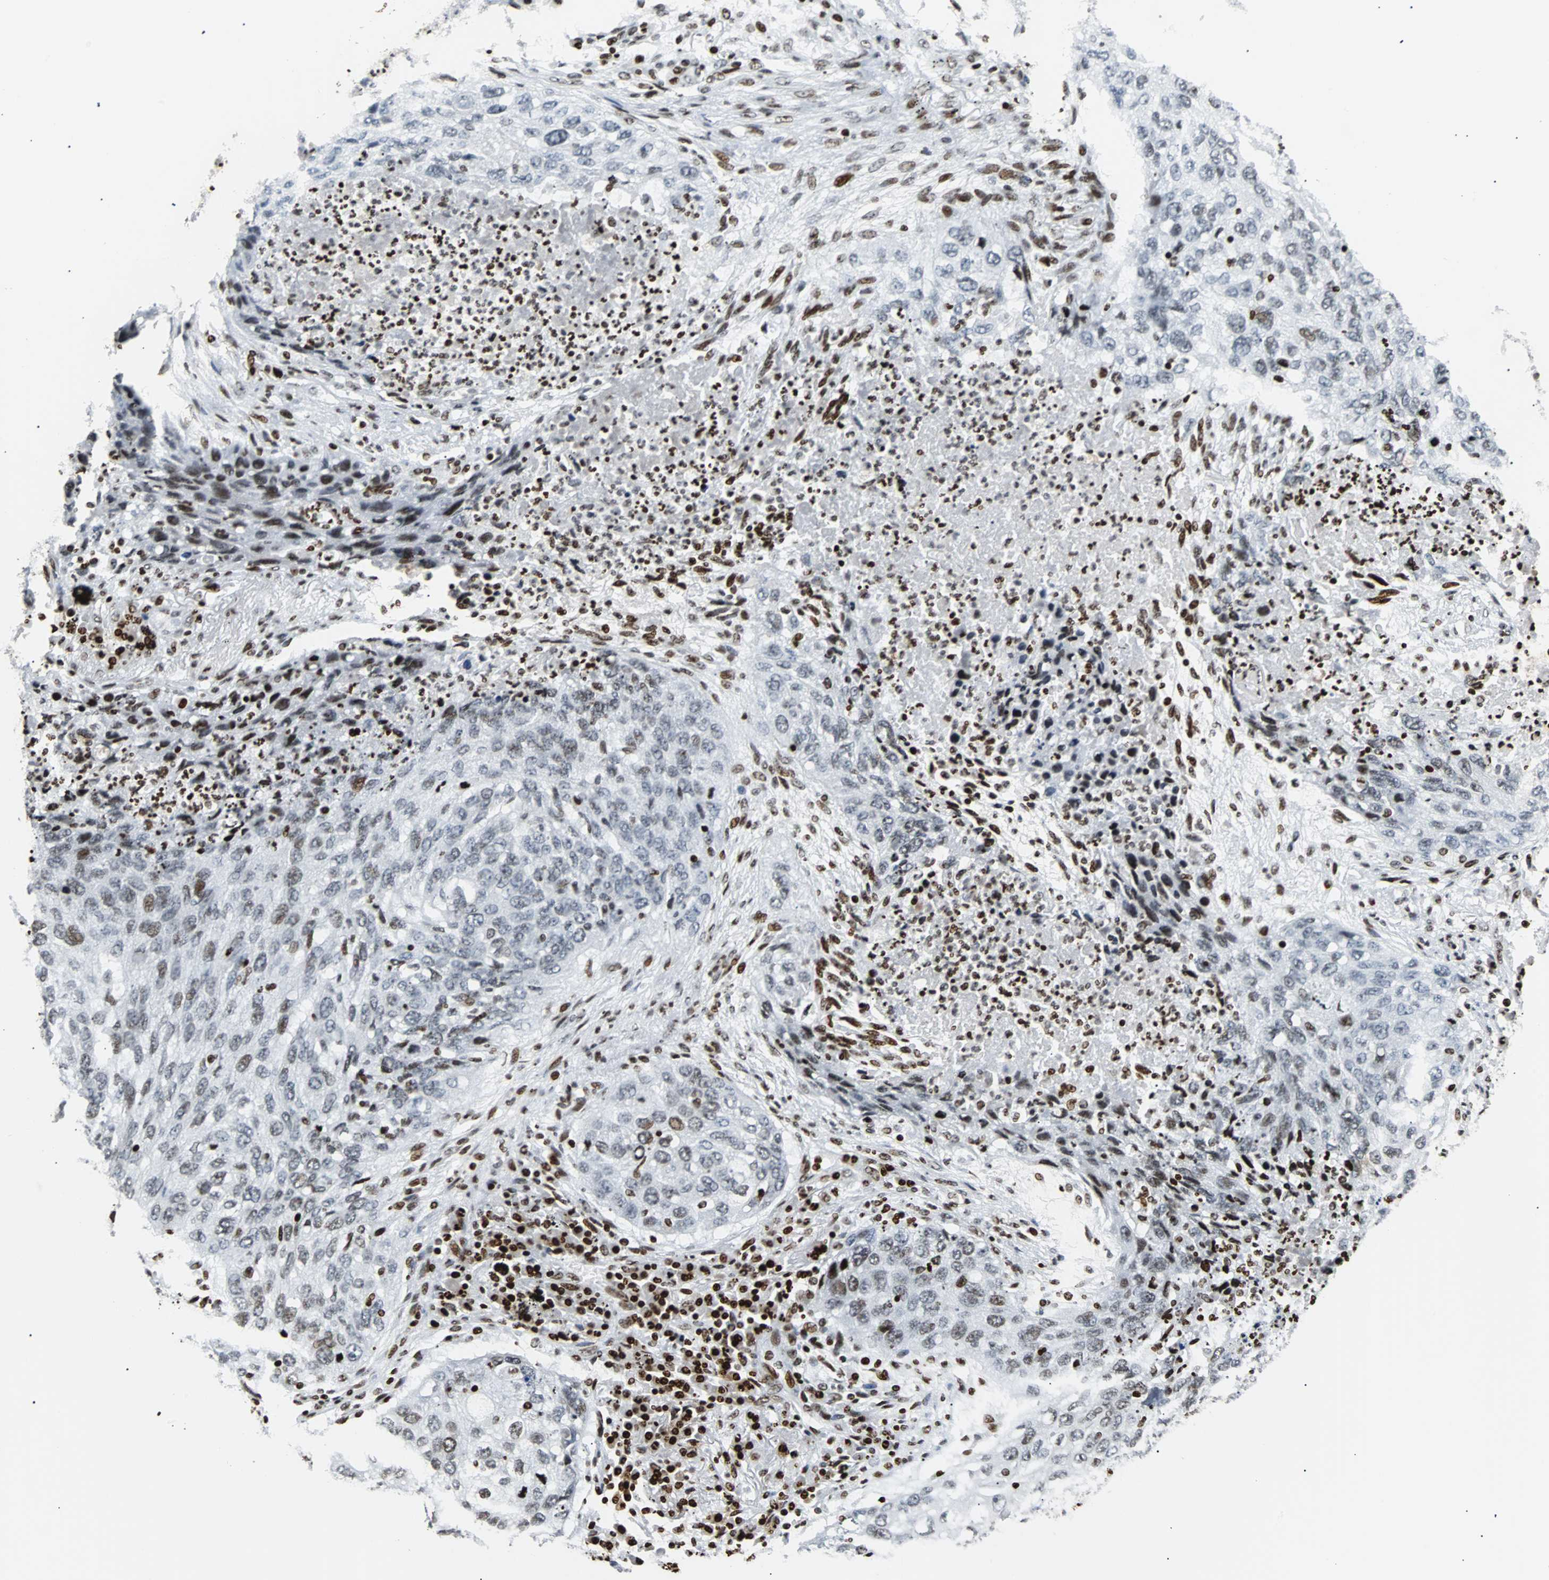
{"staining": {"intensity": "moderate", "quantity": "<25%", "location": "nuclear"}, "tissue": "lung cancer", "cell_type": "Tumor cells", "image_type": "cancer", "snomed": [{"axis": "morphology", "description": "Squamous cell carcinoma, NOS"}, {"axis": "topography", "description": "Lung"}], "caption": "DAB (3,3'-diaminobenzidine) immunohistochemical staining of human squamous cell carcinoma (lung) exhibits moderate nuclear protein positivity in about <25% of tumor cells.", "gene": "ZNF131", "patient": {"sex": "female", "age": 63}}